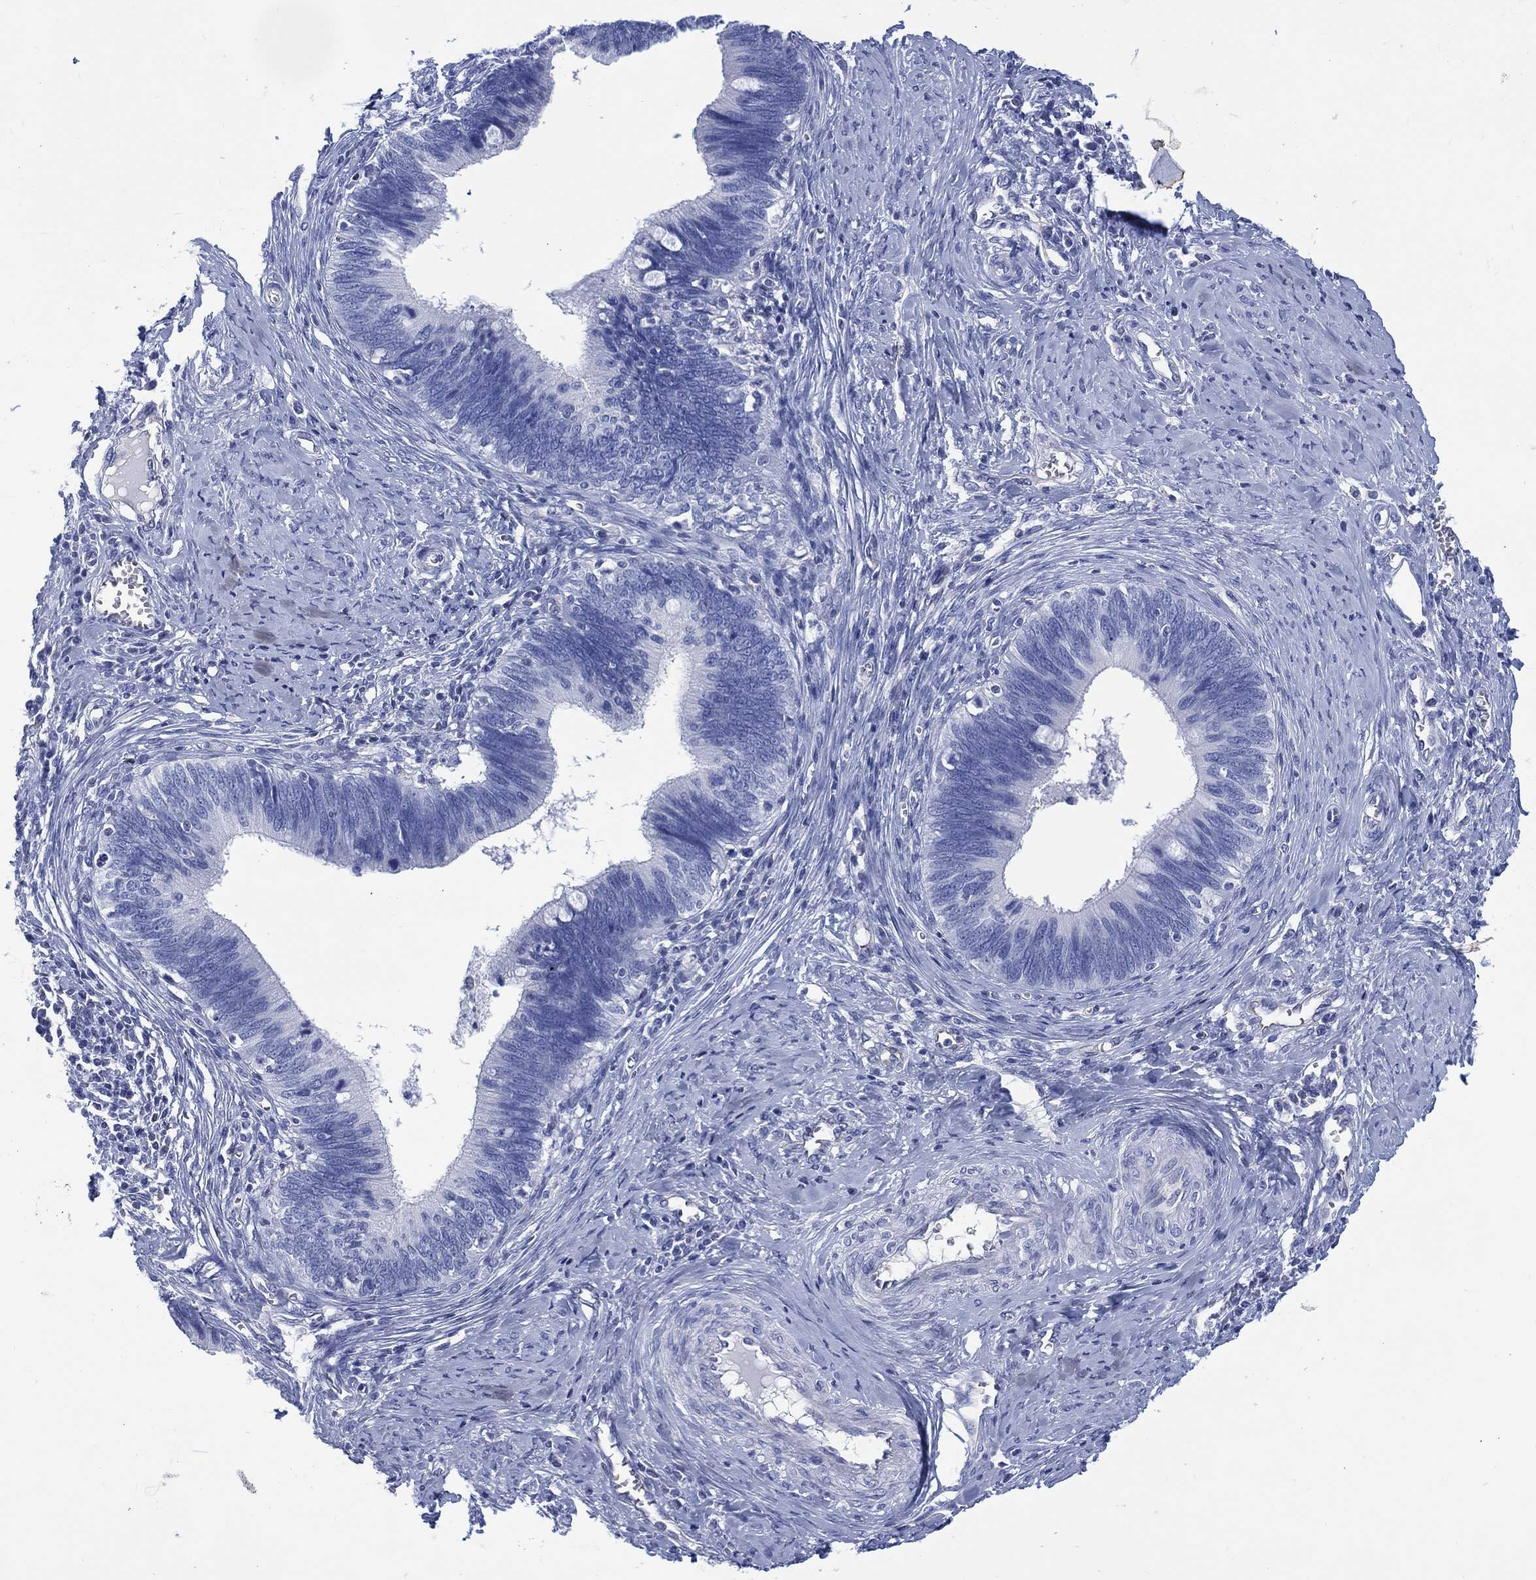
{"staining": {"intensity": "negative", "quantity": "none", "location": "none"}, "tissue": "cervical cancer", "cell_type": "Tumor cells", "image_type": "cancer", "snomed": [{"axis": "morphology", "description": "Adenocarcinoma, NOS"}, {"axis": "topography", "description": "Cervix"}], "caption": "The IHC histopathology image has no significant positivity in tumor cells of adenocarcinoma (cervical) tissue. The staining was performed using DAB to visualize the protein expression in brown, while the nuclei were stained in blue with hematoxylin (Magnification: 20x).", "gene": "DDI1", "patient": {"sex": "female", "age": 42}}